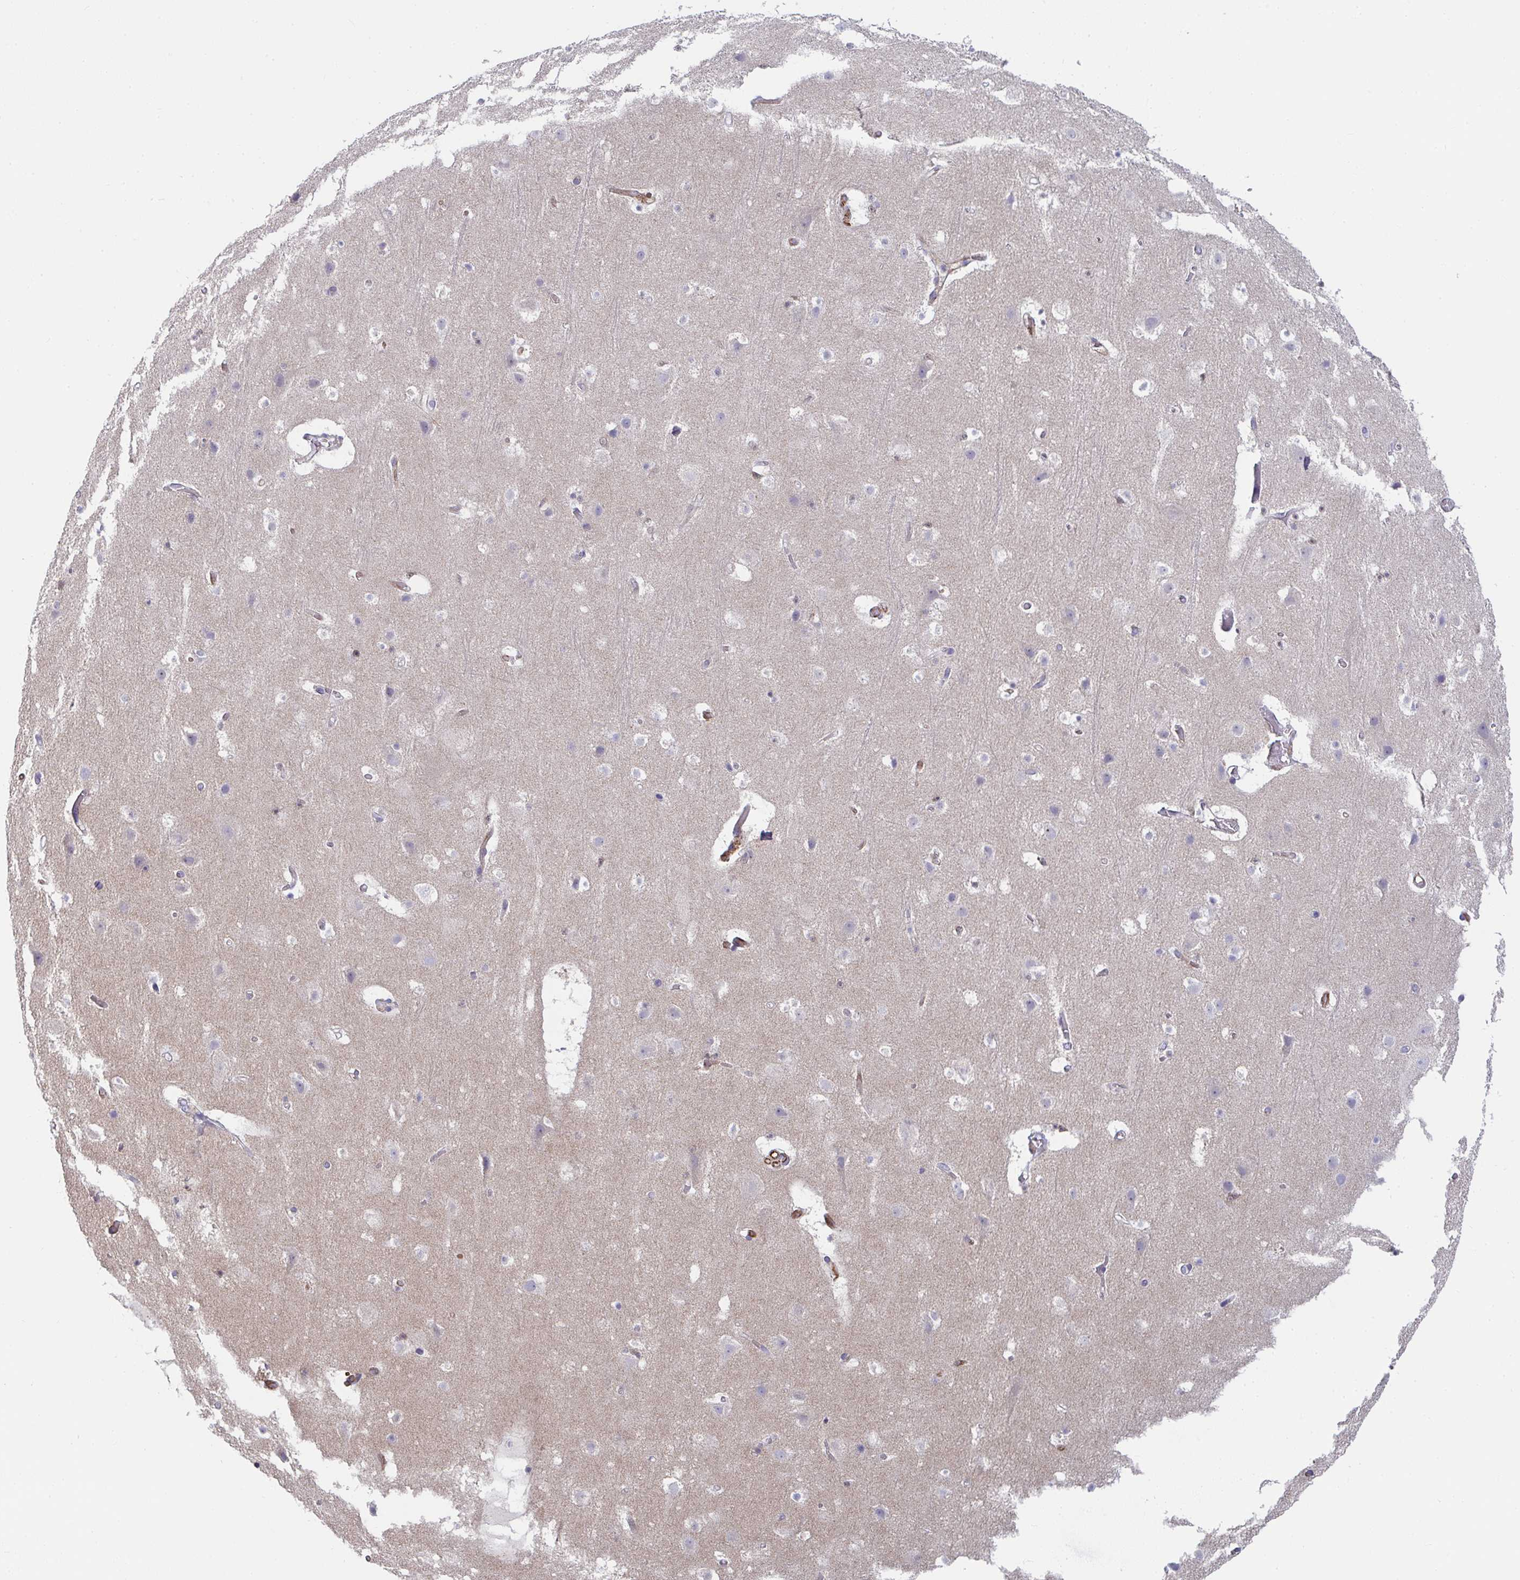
{"staining": {"intensity": "moderate", "quantity": "25%-75%", "location": "cytoplasmic/membranous"}, "tissue": "cerebral cortex", "cell_type": "Endothelial cells", "image_type": "normal", "snomed": [{"axis": "morphology", "description": "Normal tissue, NOS"}, {"axis": "topography", "description": "Cerebral cortex"}], "caption": "Protein staining shows moderate cytoplasmic/membranous expression in approximately 25%-75% of endothelial cells in normal cerebral cortex. (IHC, brightfield microscopy, high magnification).", "gene": "EIF1AD", "patient": {"sex": "female", "age": 42}}